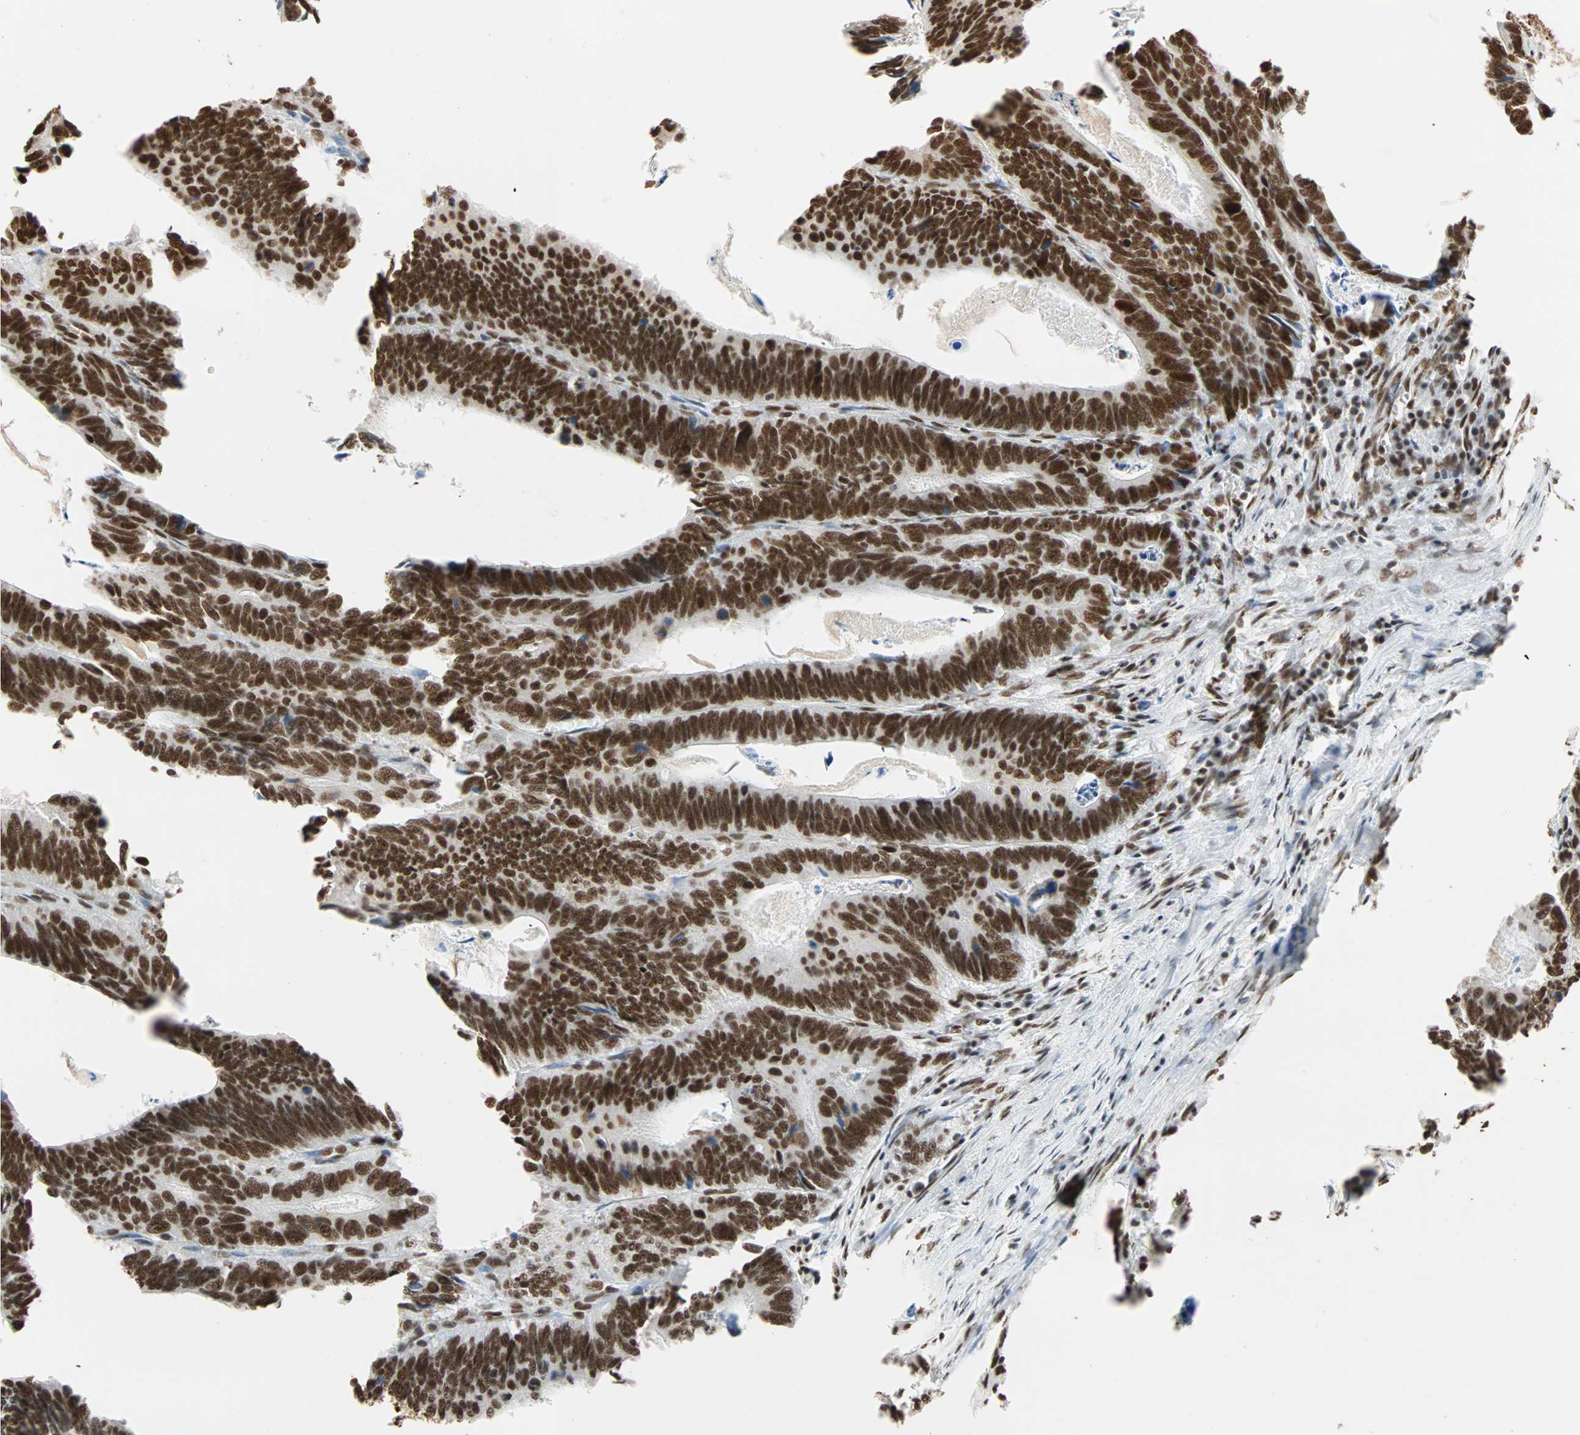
{"staining": {"intensity": "strong", "quantity": ">75%", "location": "nuclear"}, "tissue": "colorectal cancer", "cell_type": "Tumor cells", "image_type": "cancer", "snomed": [{"axis": "morphology", "description": "Adenocarcinoma, NOS"}, {"axis": "topography", "description": "Colon"}], "caption": "Protein staining of colorectal cancer (adenocarcinoma) tissue reveals strong nuclear staining in about >75% of tumor cells.", "gene": "ILF2", "patient": {"sex": "male", "age": 72}}